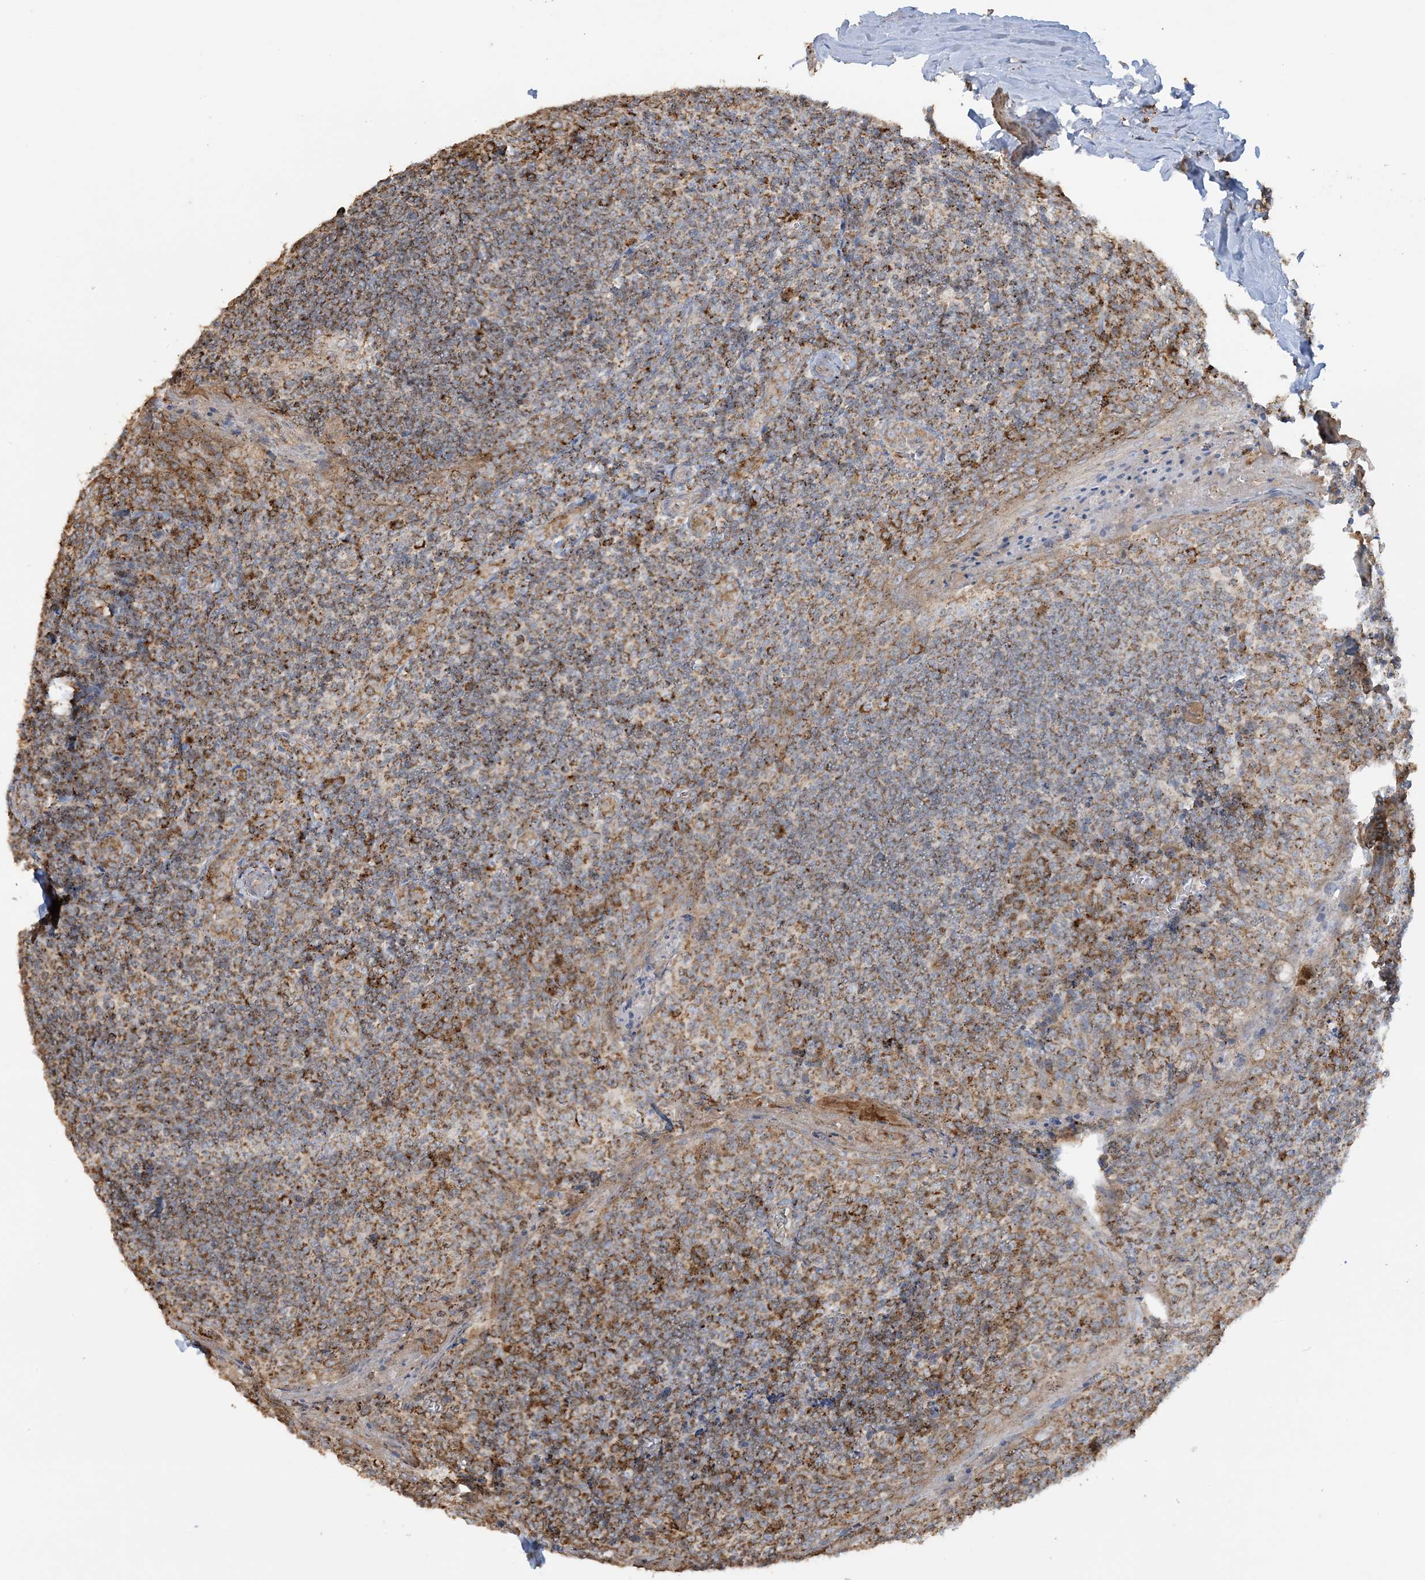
{"staining": {"intensity": "strong", "quantity": ">75%", "location": "cytoplasmic/membranous"}, "tissue": "tonsil", "cell_type": "Germinal center cells", "image_type": "normal", "snomed": [{"axis": "morphology", "description": "Normal tissue, NOS"}, {"axis": "topography", "description": "Tonsil"}], "caption": "A histopathology image of human tonsil stained for a protein shows strong cytoplasmic/membranous brown staining in germinal center cells. The staining was performed using DAB to visualize the protein expression in brown, while the nuclei were stained in blue with hematoxylin (Magnification: 20x).", "gene": "AGA", "patient": {"sex": "male", "age": 27}}